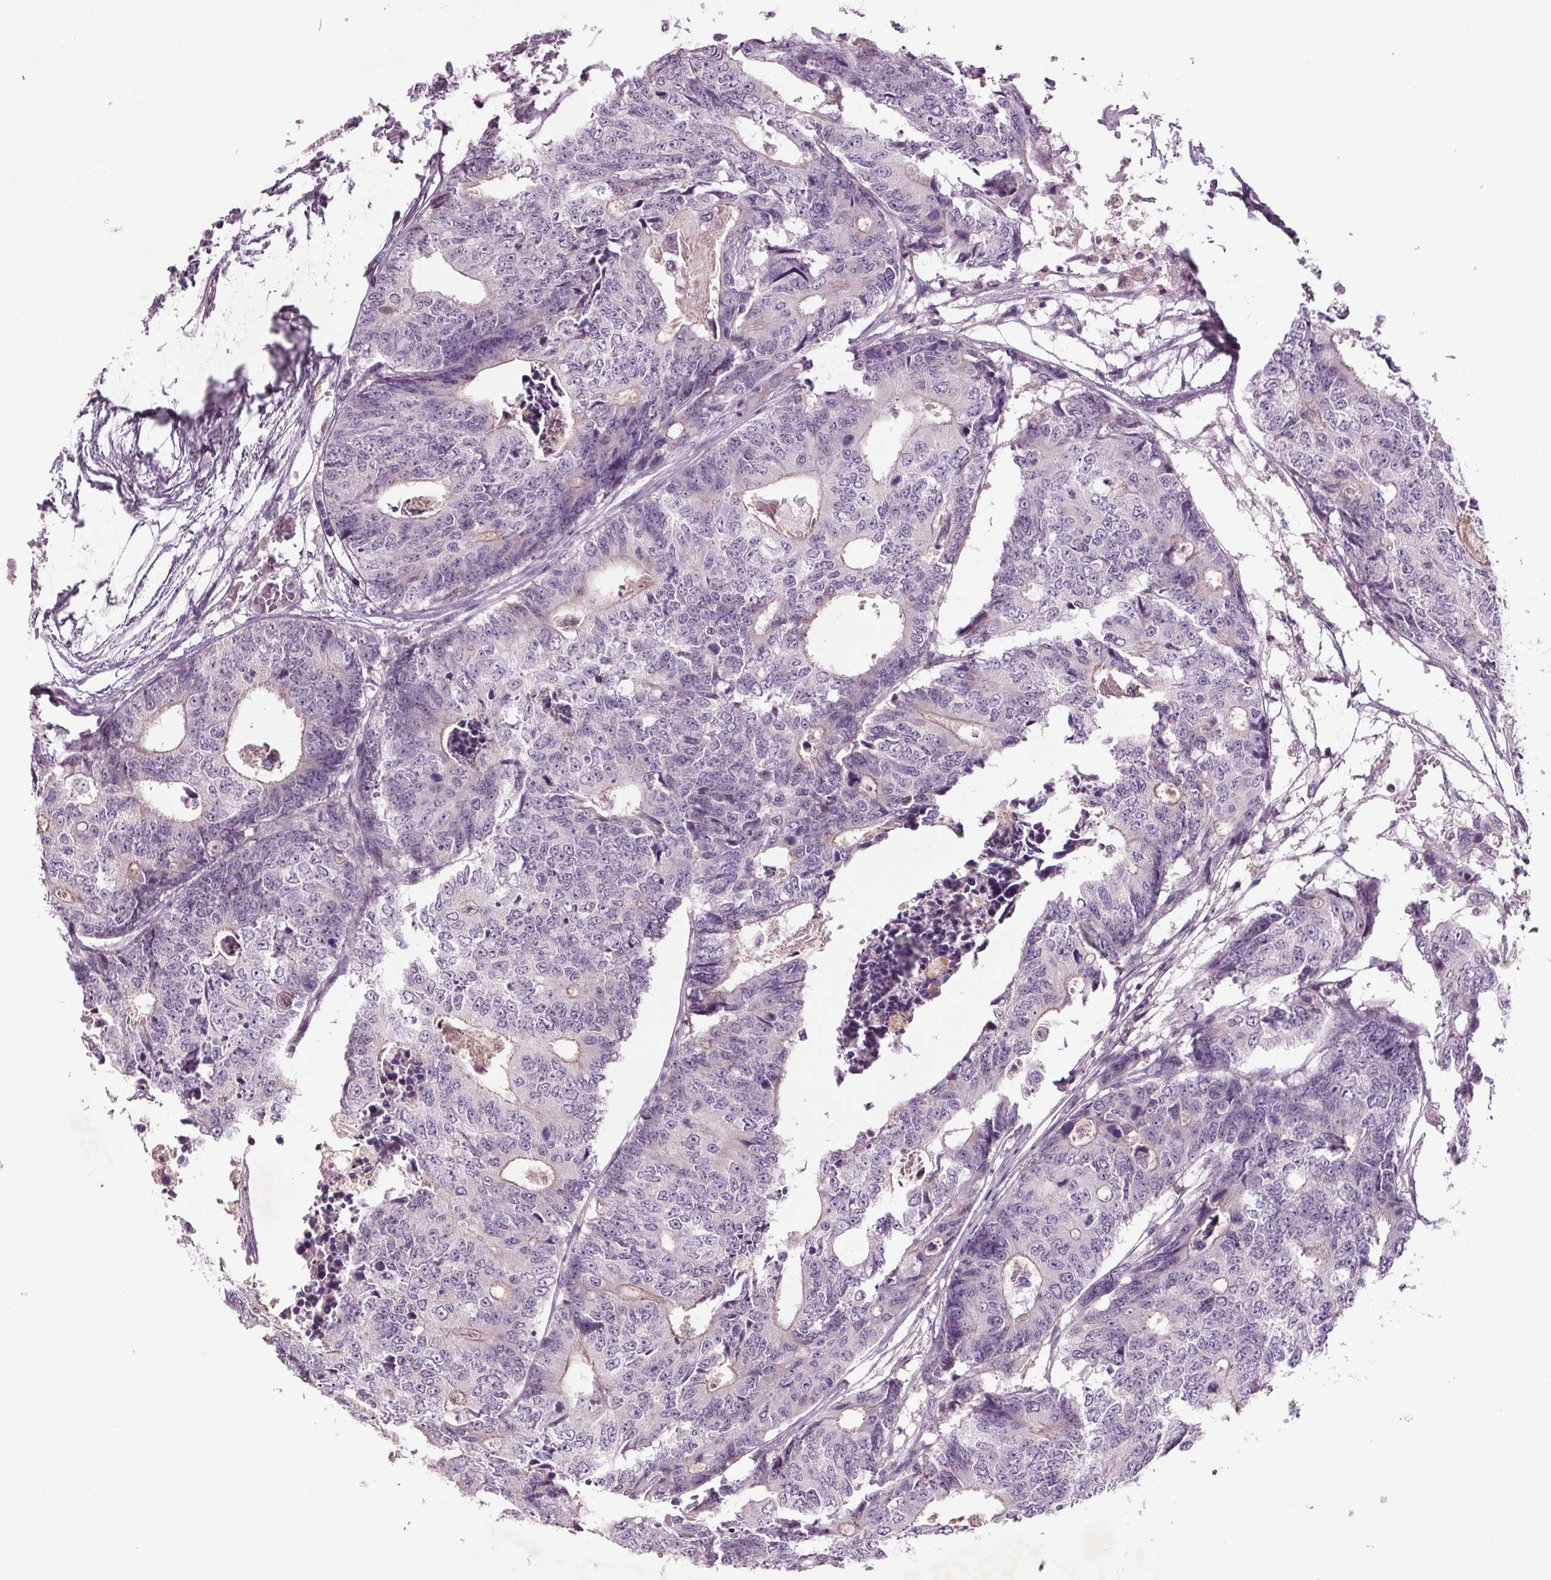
{"staining": {"intensity": "negative", "quantity": "none", "location": "none"}, "tissue": "colorectal cancer", "cell_type": "Tumor cells", "image_type": "cancer", "snomed": [{"axis": "morphology", "description": "Adenocarcinoma, NOS"}, {"axis": "topography", "description": "Colon"}], "caption": "Immunohistochemistry (IHC) micrograph of colorectal cancer stained for a protein (brown), which displays no staining in tumor cells. (Brightfield microscopy of DAB (3,3'-diaminobenzidine) immunohistochemistry (IHC) at high magnification).", "gene": "BHLHE22", "patient": {"sex": "female", "age": 48}}